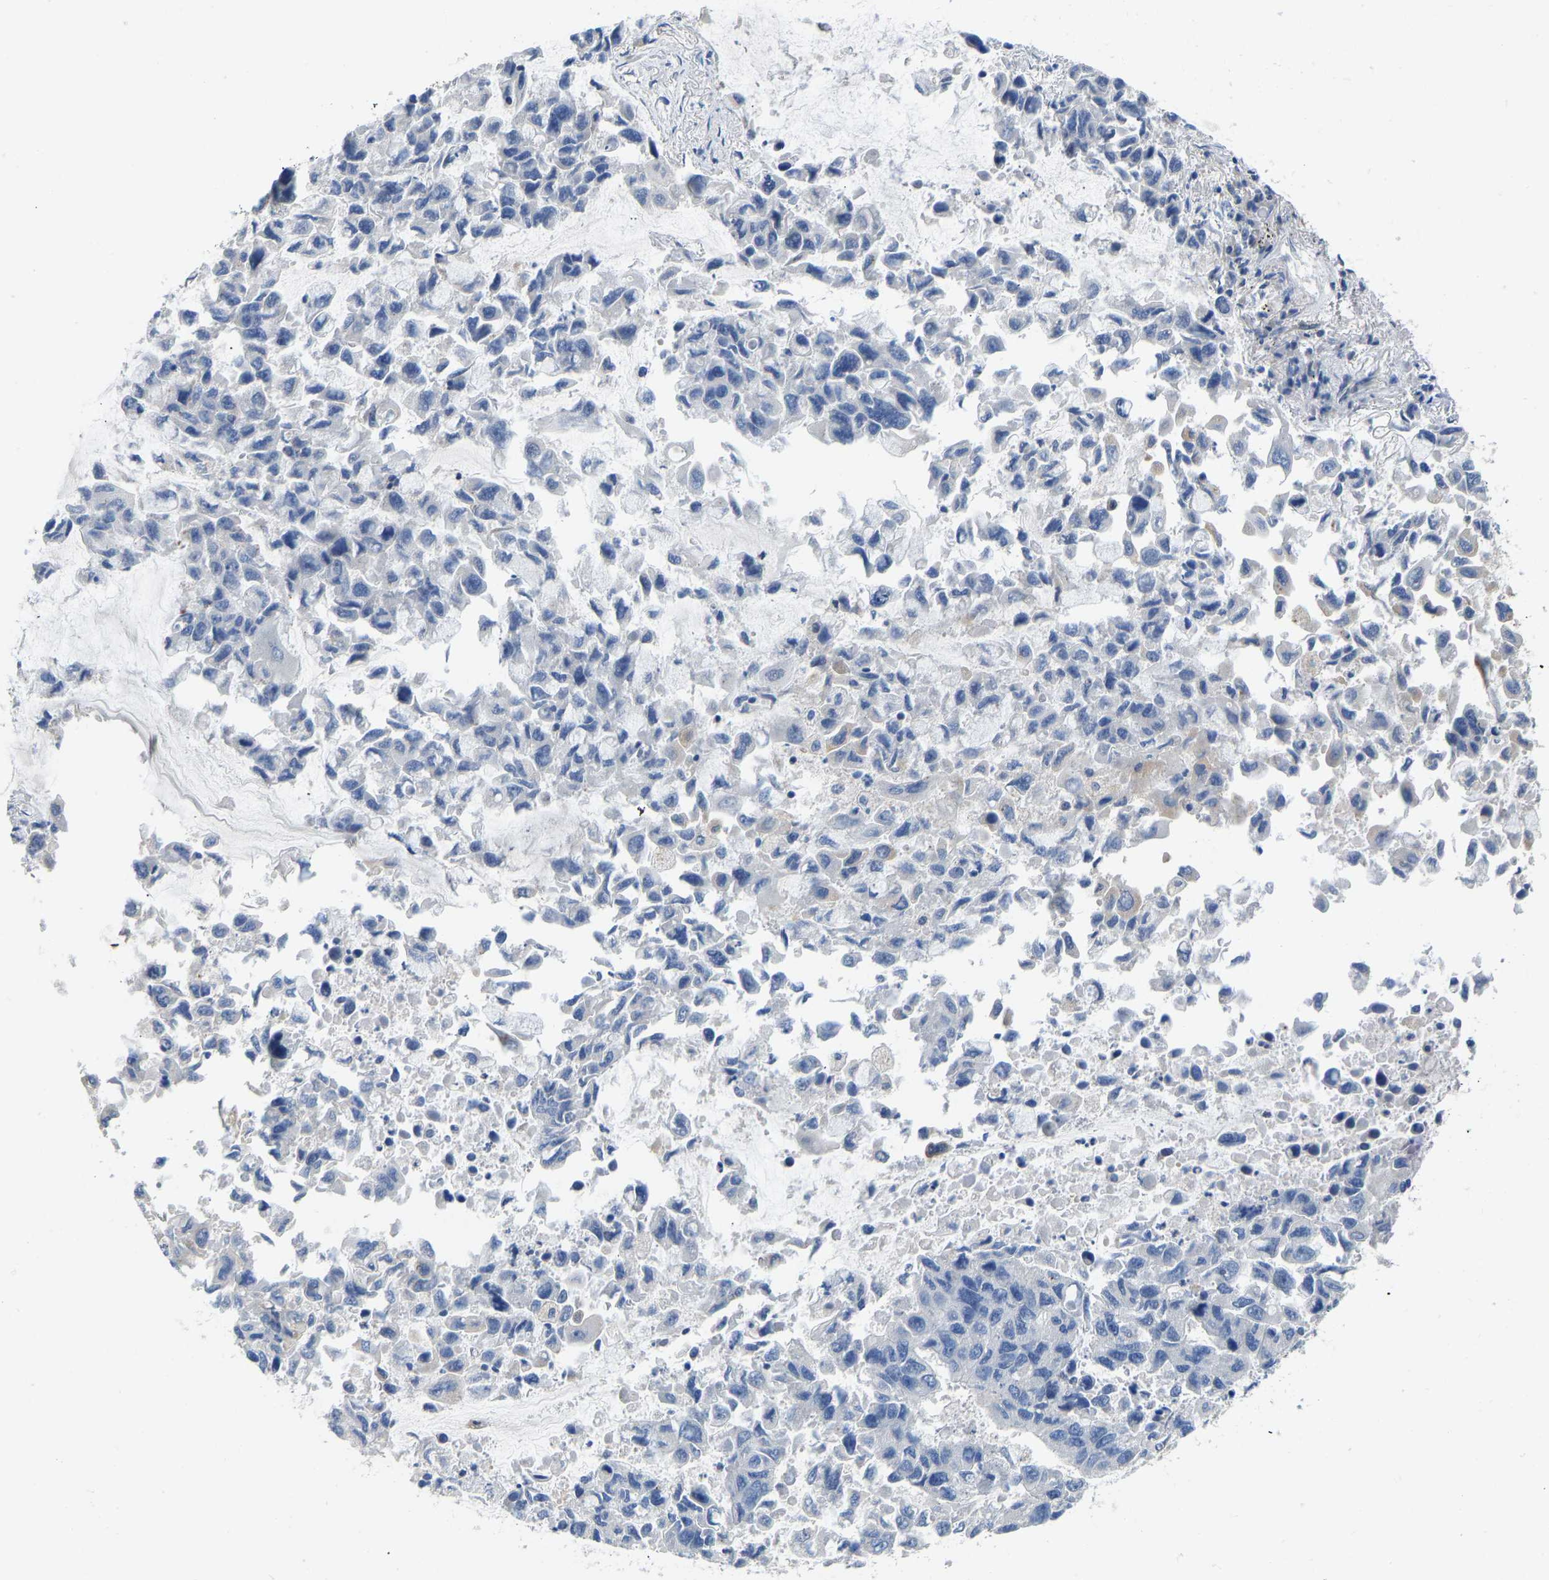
{"staining": {"intensity": "negative", "quantity": "none", "location": "none"}, "tissue": "lung cancer", "cell_type": "Tumor cells", "image_type": "cancer", "snomed": [{"axis": "morphology", "description": "Adenocarcinoma, NOS"}, {"axis": "topography", "description": "Lung"}], "caption": "There is no significant expression in tumor cells of adenocarcinoma (lung).", "gene": "ELMO2", "patient": {"sex": "male", "age": 64}}